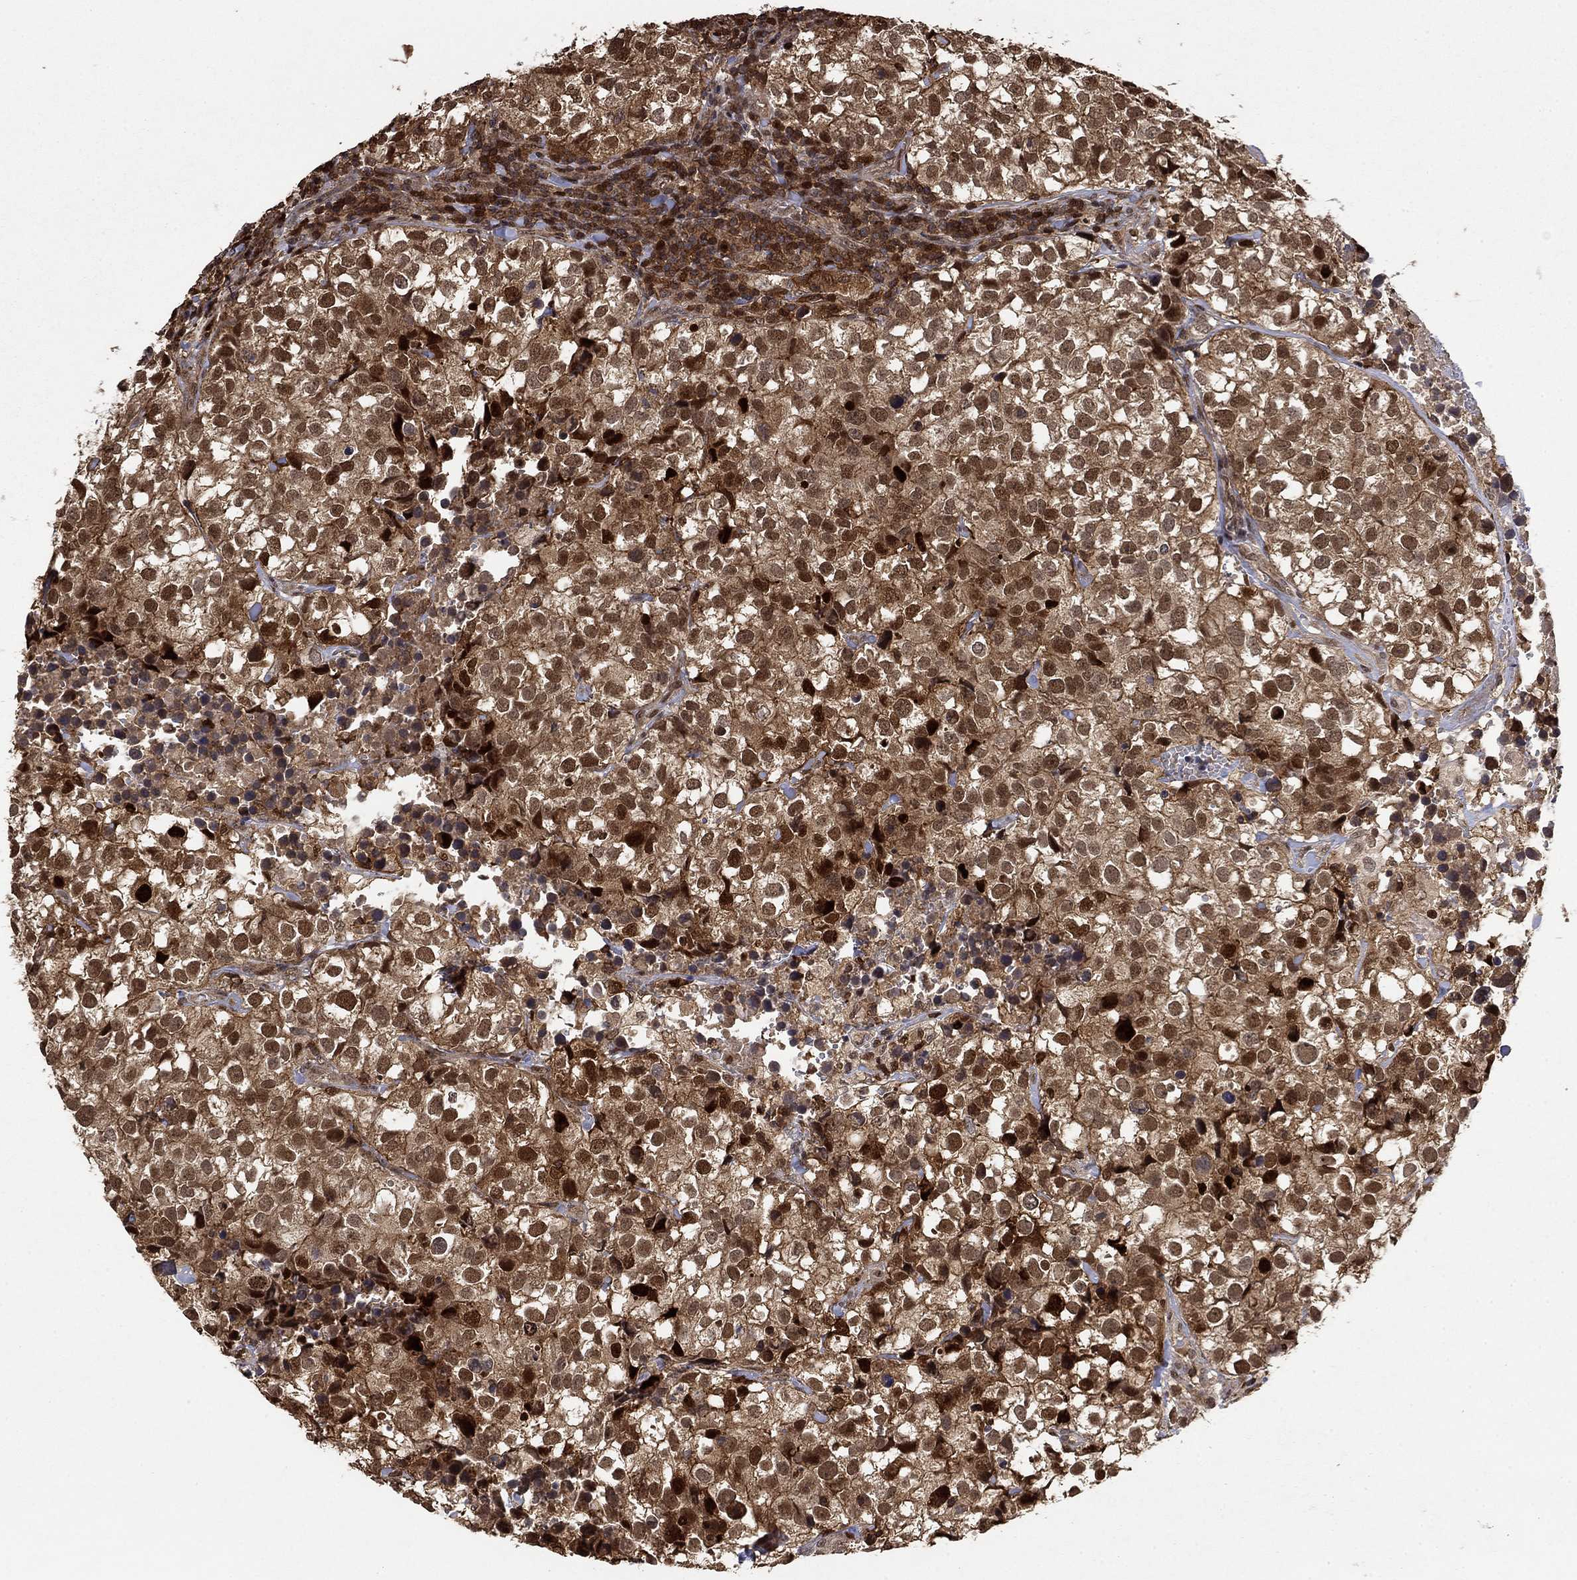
{"staining": {"intensity": "strong", "quantity": "25%-75%", "location": "cytoplasmic/membranous,nuclear"}, "tissue": "breast cancer", "cell_type": "Tumor cells", "image_type": "cancer", "snomed": [{"axis": "morphology", "description": "Duct carcinoma"}, {"axis": "topography", "description": "Breast"}], "caption": "This is an image of immunohistochemistry (IHC) staining of breast intraductal carcinoma, which shows strong staining in the cytoplasmic/membranous and nuclear of tumor cells.", "gene": "CCDC66", "patient": {"sex": "female", "age": 30}}